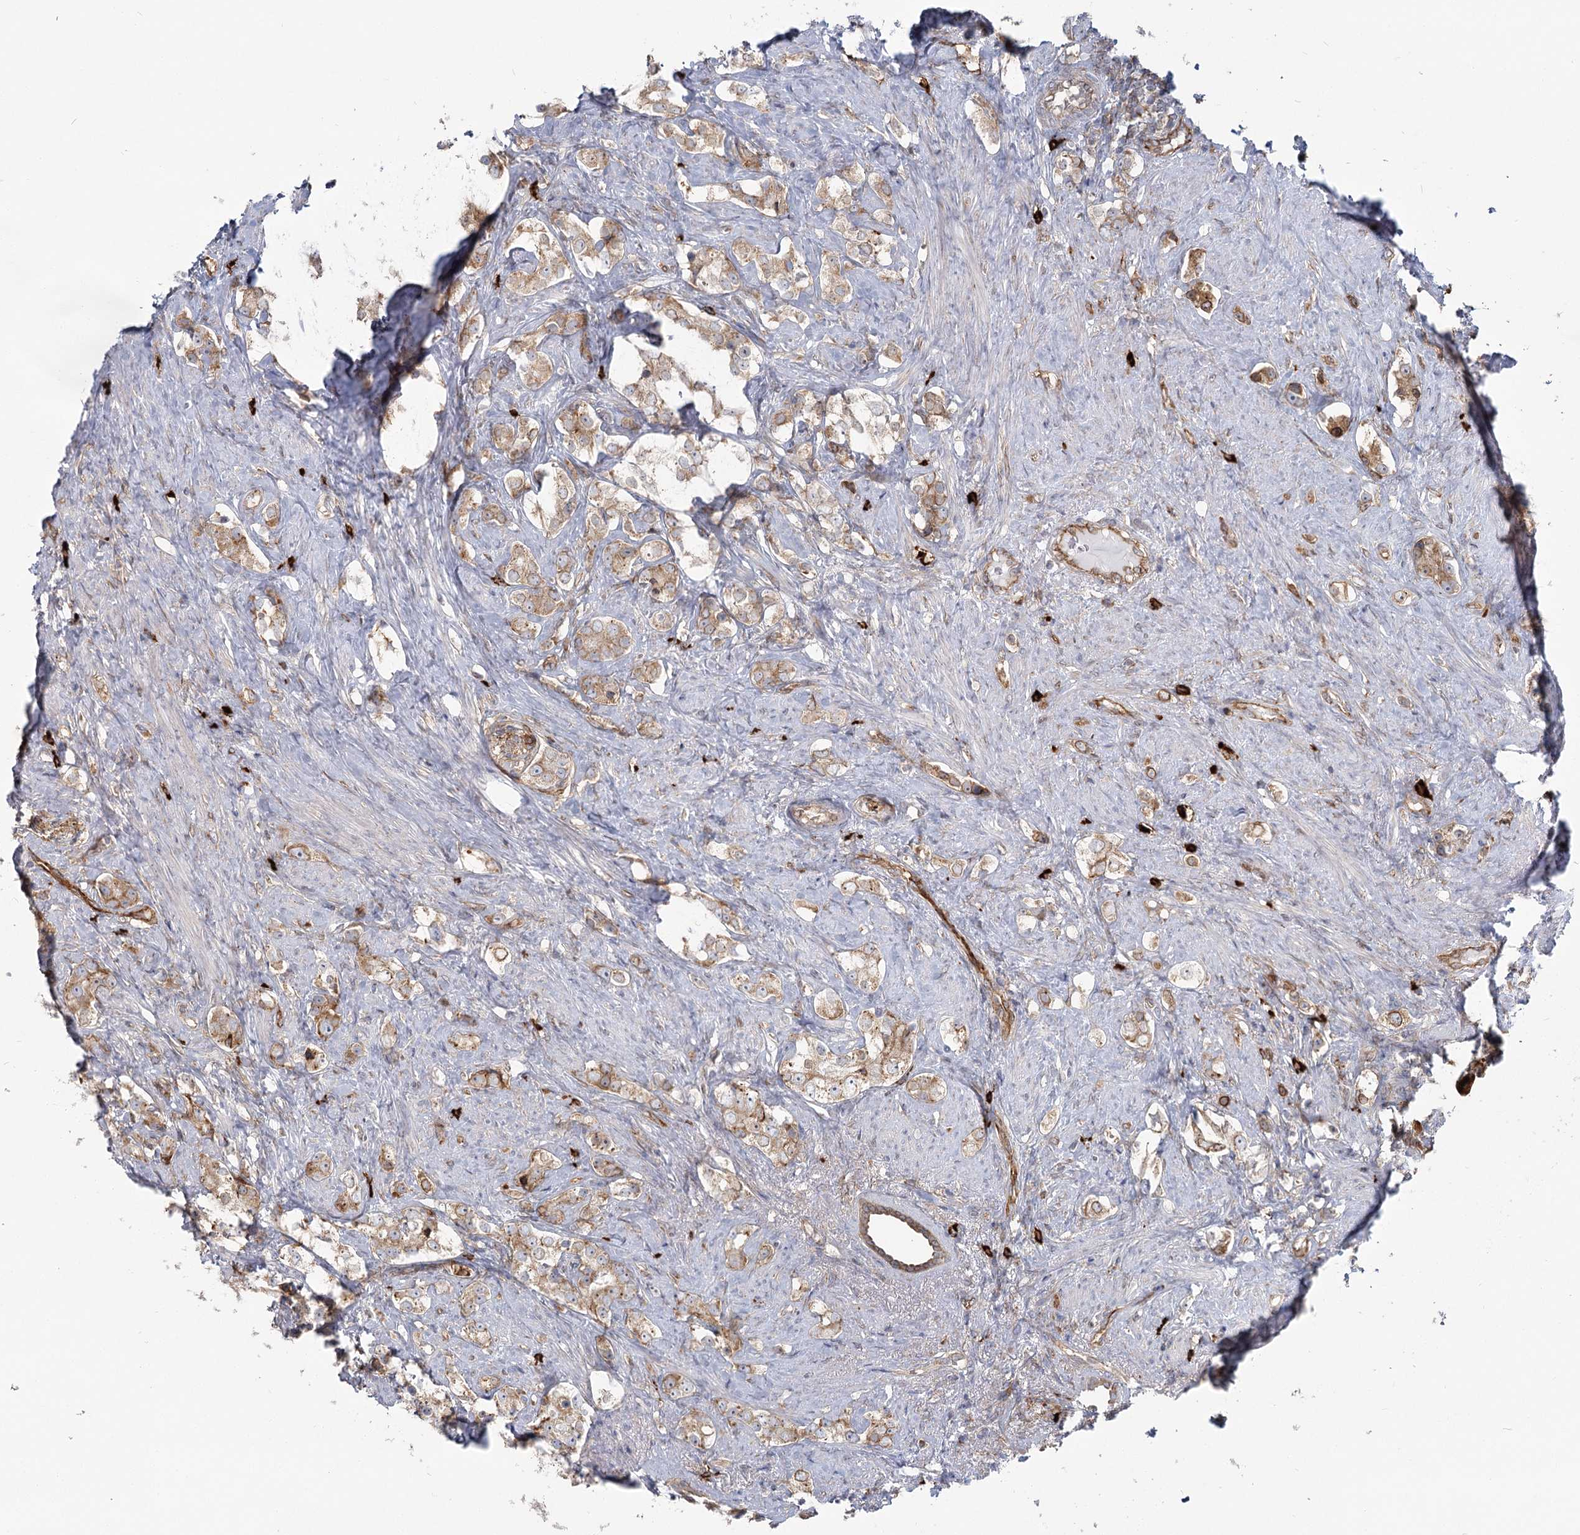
{"staining": {"intensity": "moderate", "quantity": ">75%", "location": "cytoplasmic/membranous"}, "tissue": "prostate cancer", "cell_type": "Tumor cells", "image_type": "cancer", "snomed": [{"axis": "morphology", "description": "Adenocarcinoma, High grade"}, {"axis": "topography", "description": "Prostate"}], "caption": "An immunohistochemistry image of neoplastic tissue is shown. Protein staining in brown labels moderate cytoplasmic/membranous positivity in prostate cancer (high-grade adenocarcinoma) within tumor cells.", "gene": "HARS2", "patient": {"sex": "male", "age": 63}}